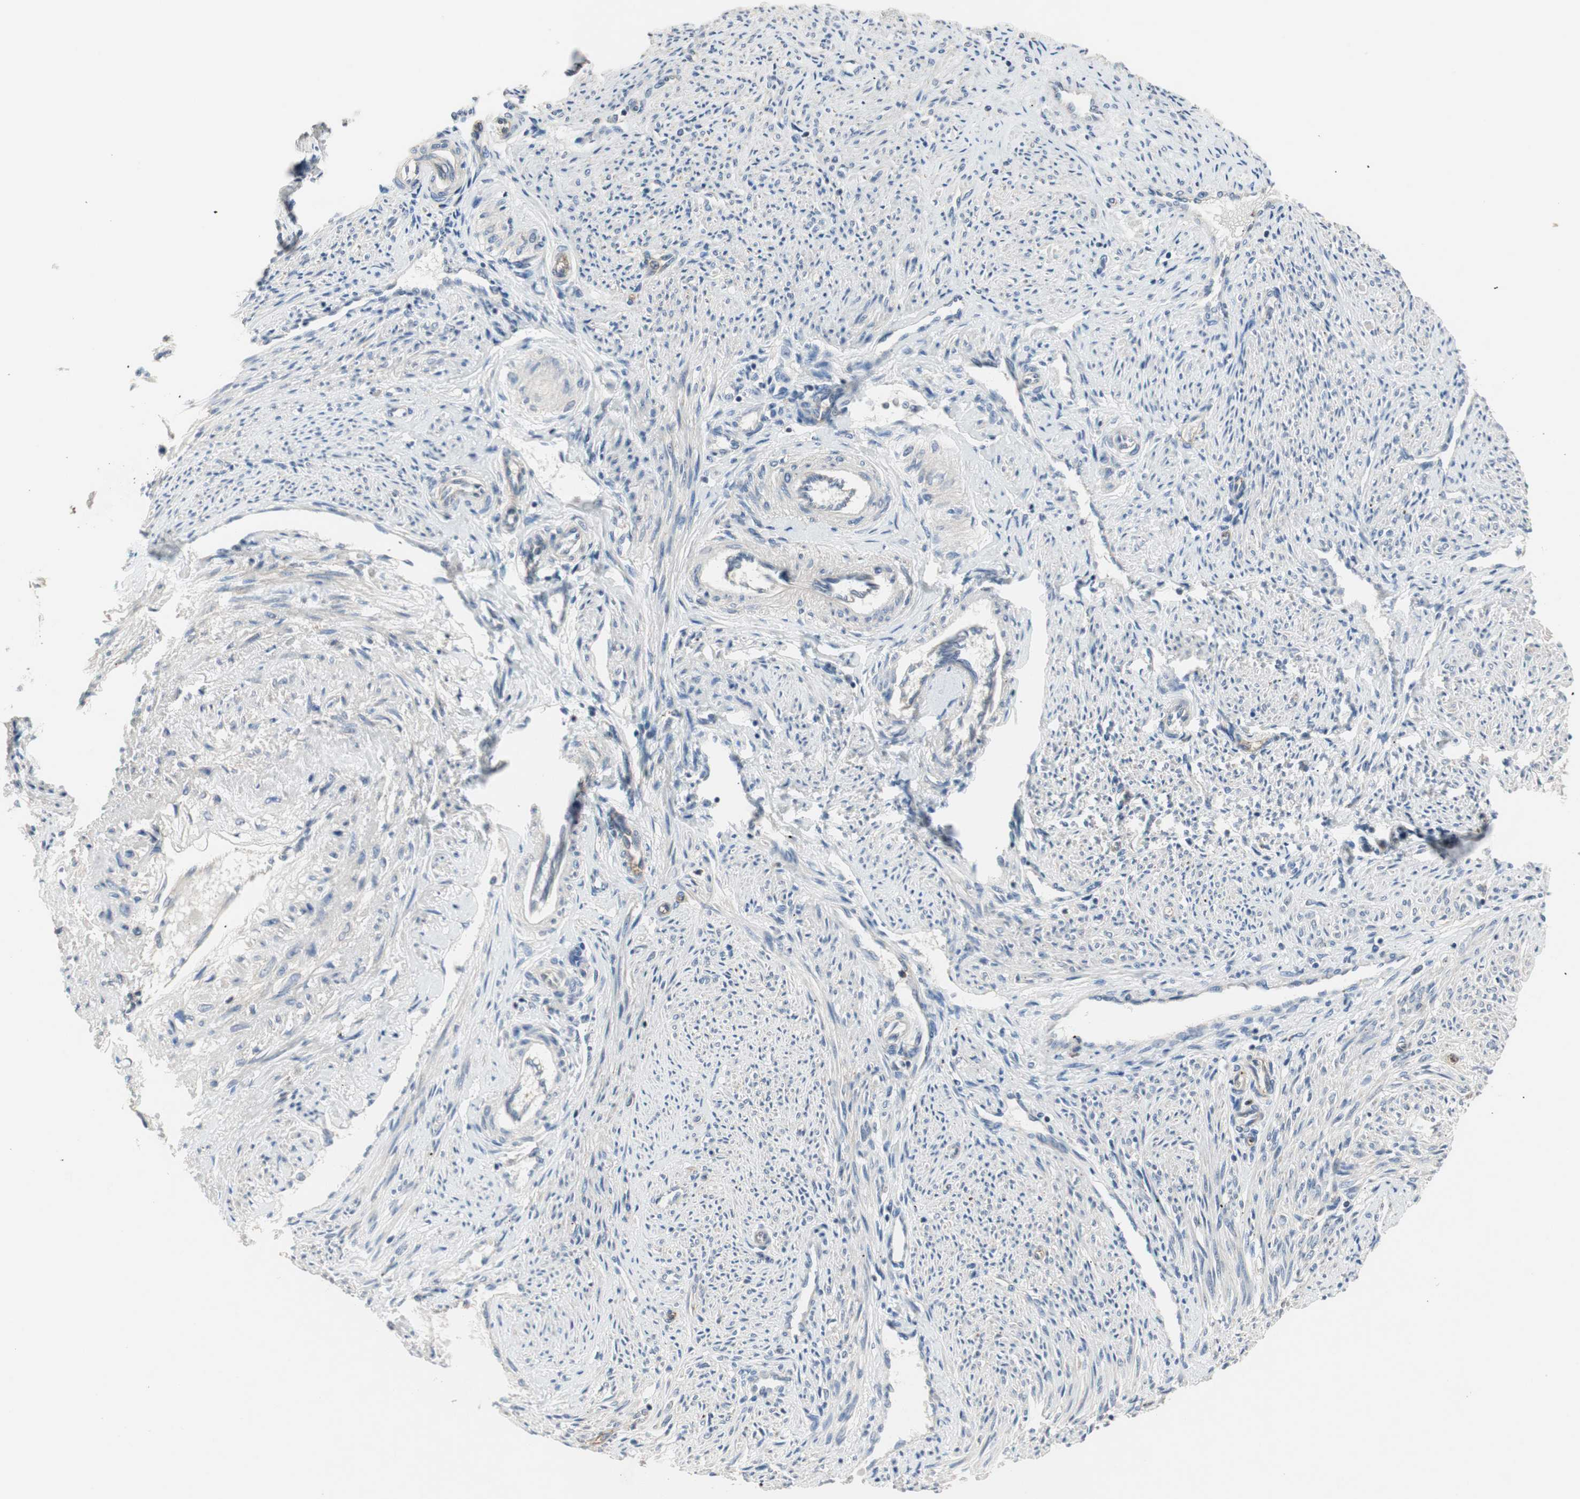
{"staining": {"intensity": "negative", "quantity": "none", "location": "none"}, "tissue": "endometrium", "cell_type": "Cells in endometrial stroma", "image_type": "normal", "snomed": [{"axis": "morphology", "description": "Normal tissue, NOS"}, {"axis": "topography", "description": "Endometrium"}], "caption": "Micrograph shows no significant protein positivity in cells in endometrial stroma of benign endometrium. Brightfield microscopy of immunohistochemistry stained with DAB (brown) and hematoxylin (blue), captured at high magnification.", "gene": "ALPL", "patient": {"sex": "female", "age": 42}}